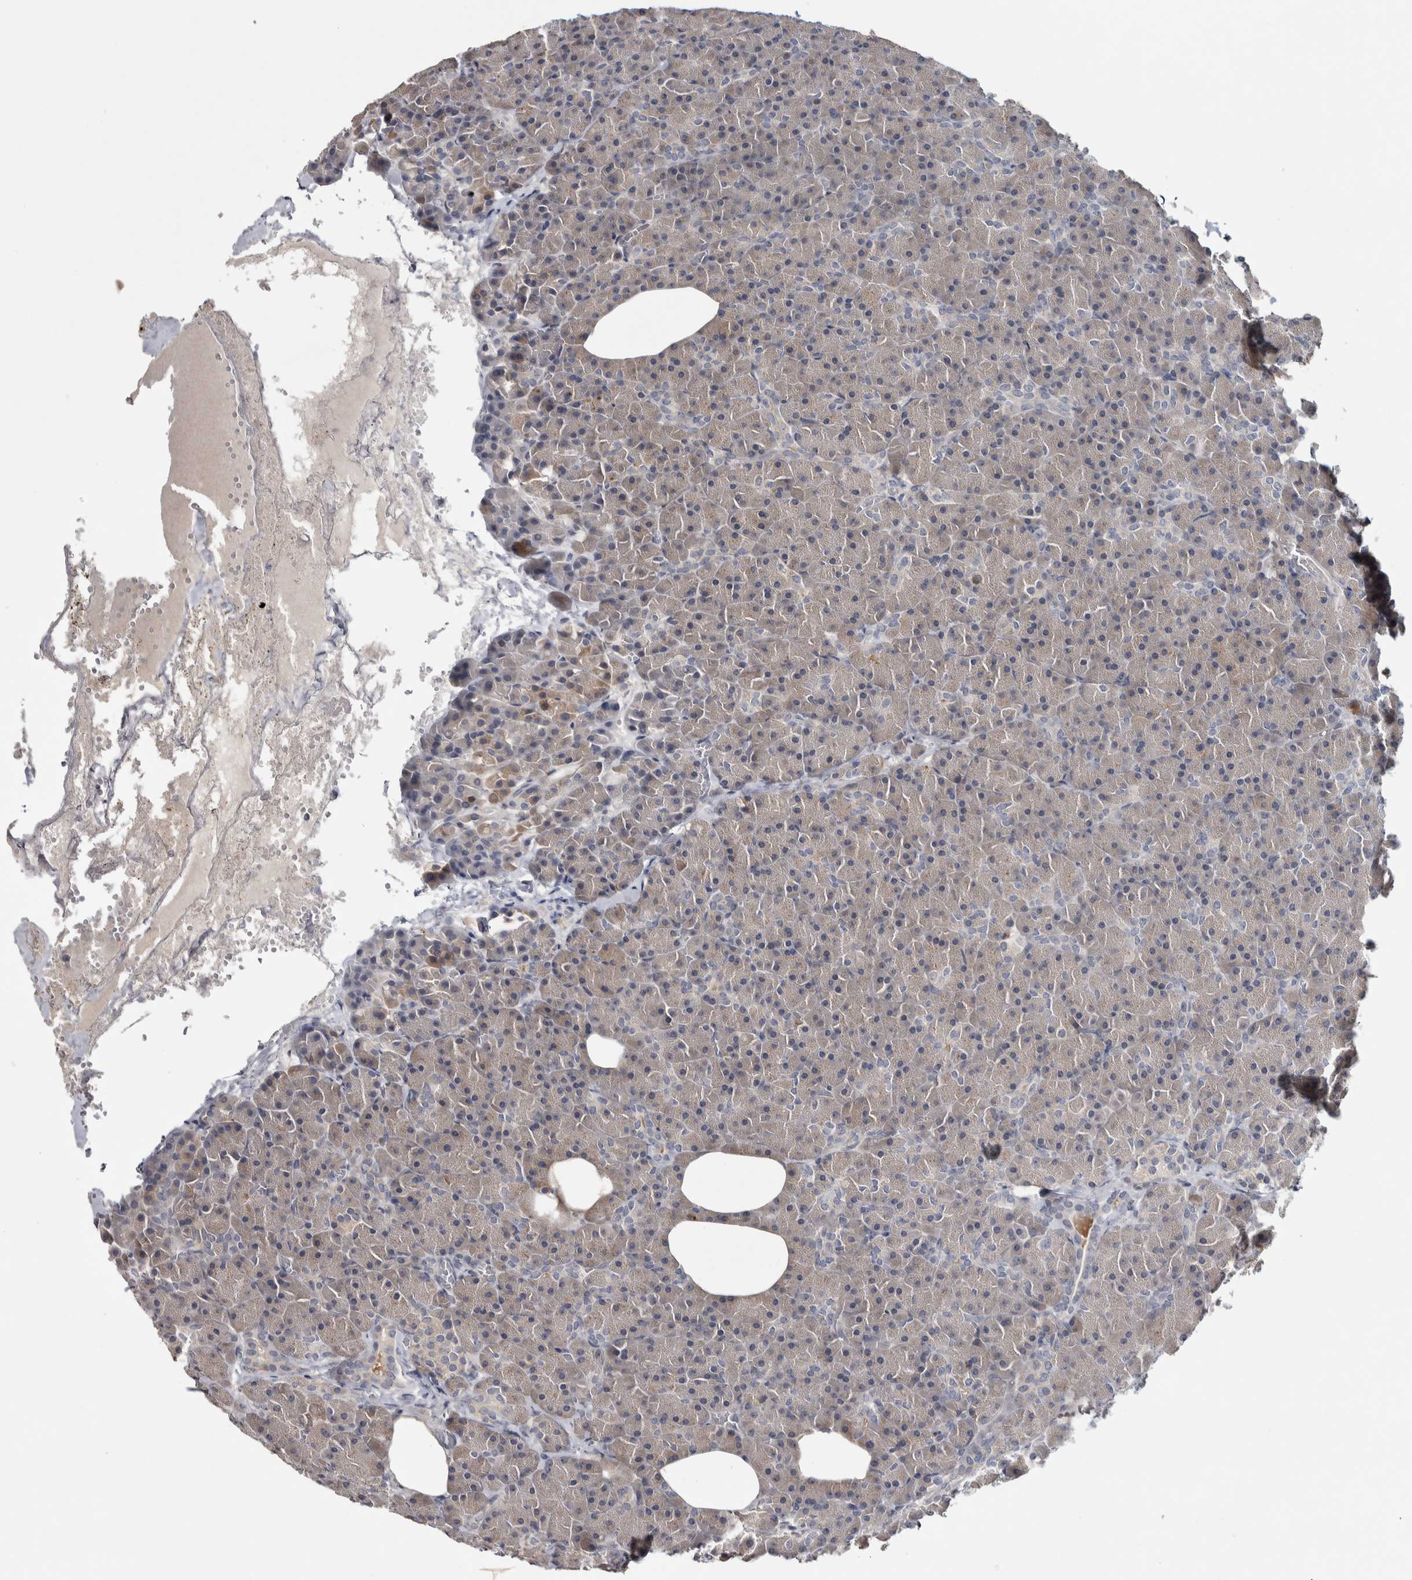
{"staining": {"intensity": "weak", "quantity": ">75%", "location": "cytoplasmic/membranous"}, "tissue": "pancreas", "cell_type": "Exocrine glandular cells", "image_type": "normal", "snomed": [{"axis": "morphology", "description": "Normal tissue, NOS"}, {"axis": "morphology", "description": "Carcinoid, malignant, NOS"}, {"axis": "topography", "description": "Pancreas"}], "caption": "Protein staining of normal pancreas shows weak cytoplasmic/membranous expression in approximately >75% of exocrine glandular cells.", "gene": "ADPRM", "patient": {"sex": "female", "age": 35}}